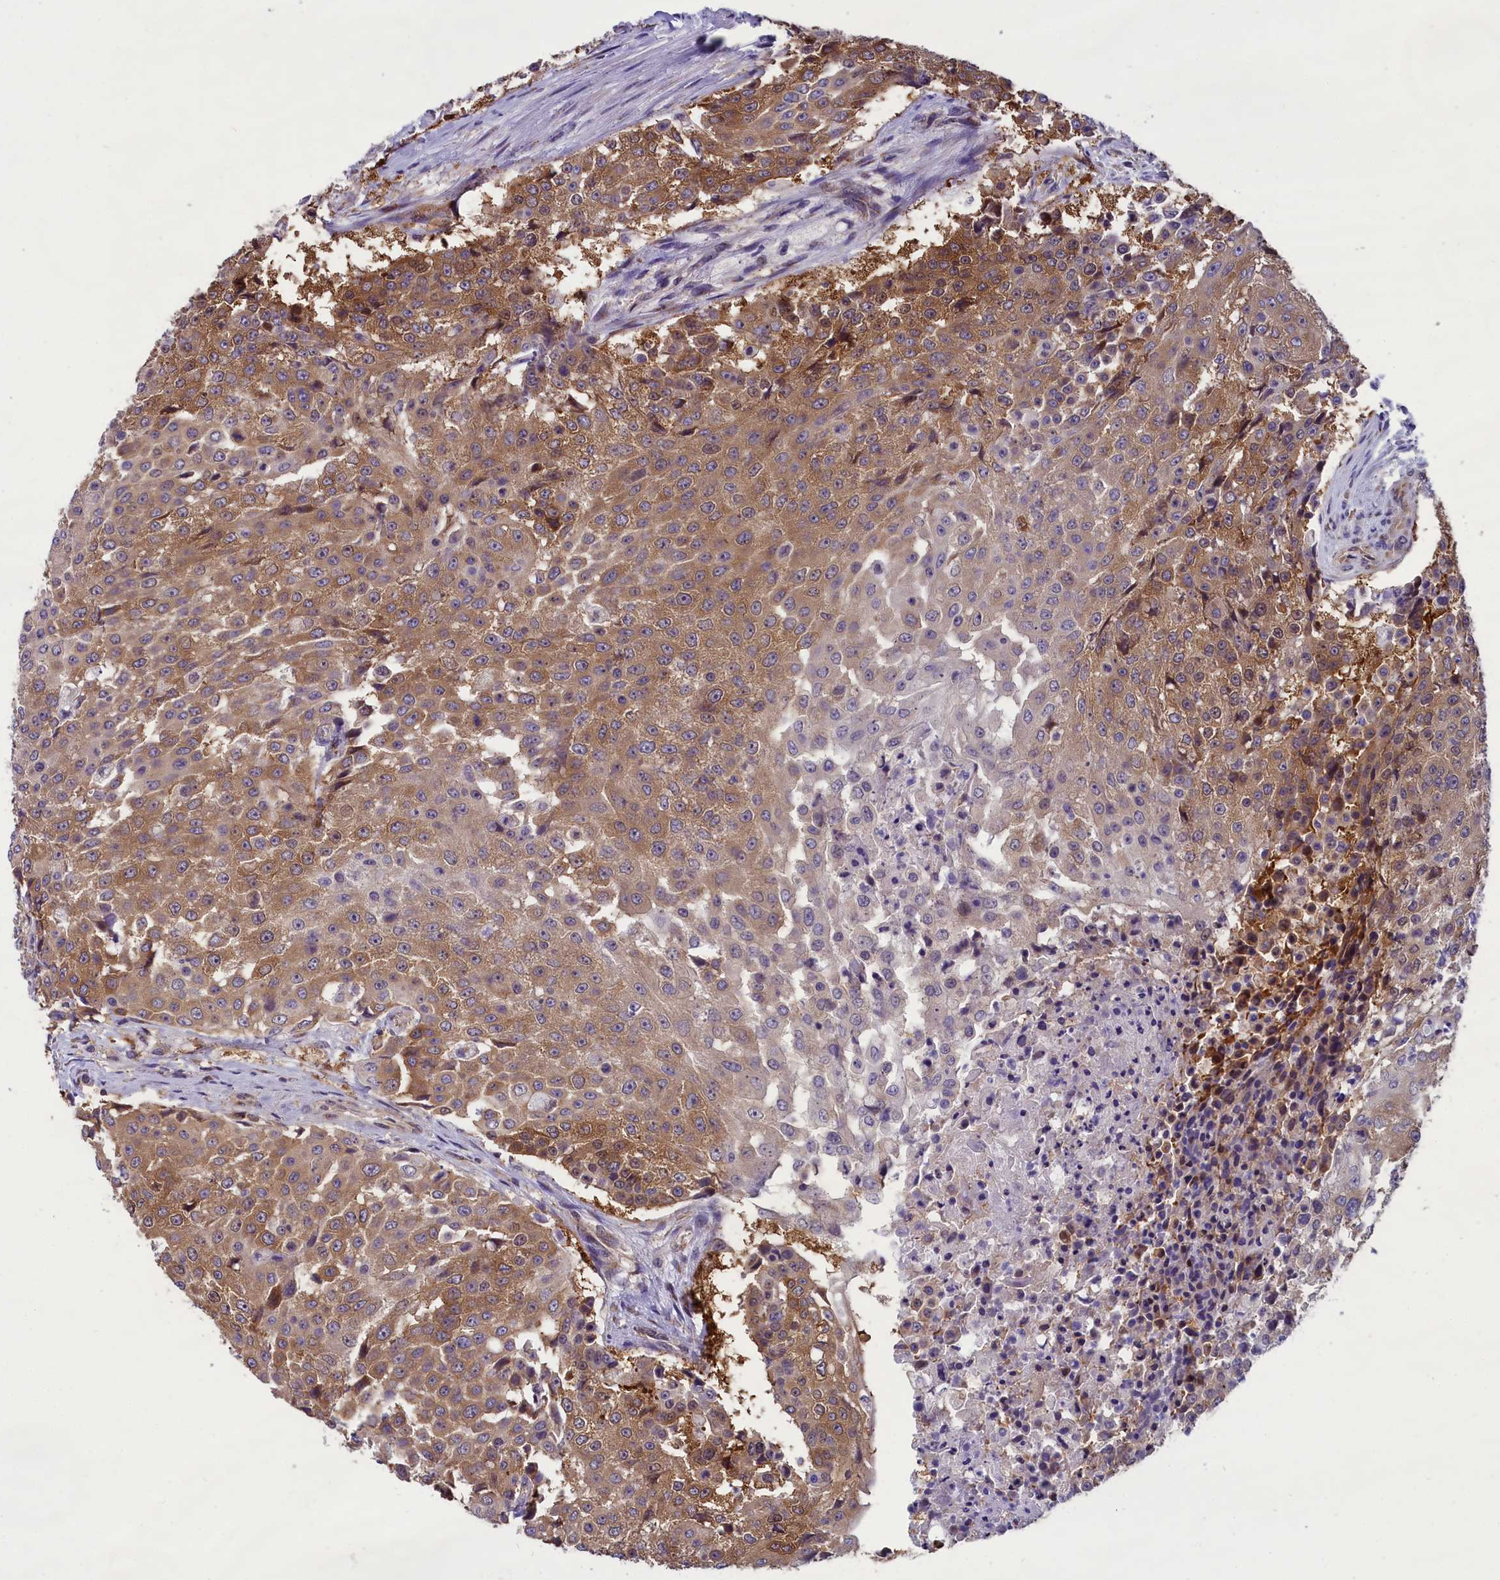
{"staining": {"intensity": "moderate", "quantity": ">75%", "location": "cytoplasmic/membranous"}, "tissue": "urothelial cancer", "cell_type": "Tumor cells", "image_type": "cancer", "snomed": [{"axis": "morphology", "description": "Urothelial carcinoma, High grade"}, {"axis": "topography", "description": "Urinary bladder"}], "caption": "This is a micrograph of IHC staining of urothelial carcinoma (high-grade), which shows moderate staining in the cytoplasmic/membranous of tumor cells.", "gene": "ABCC8", "patient": {"sex": "female", "age": 63}}